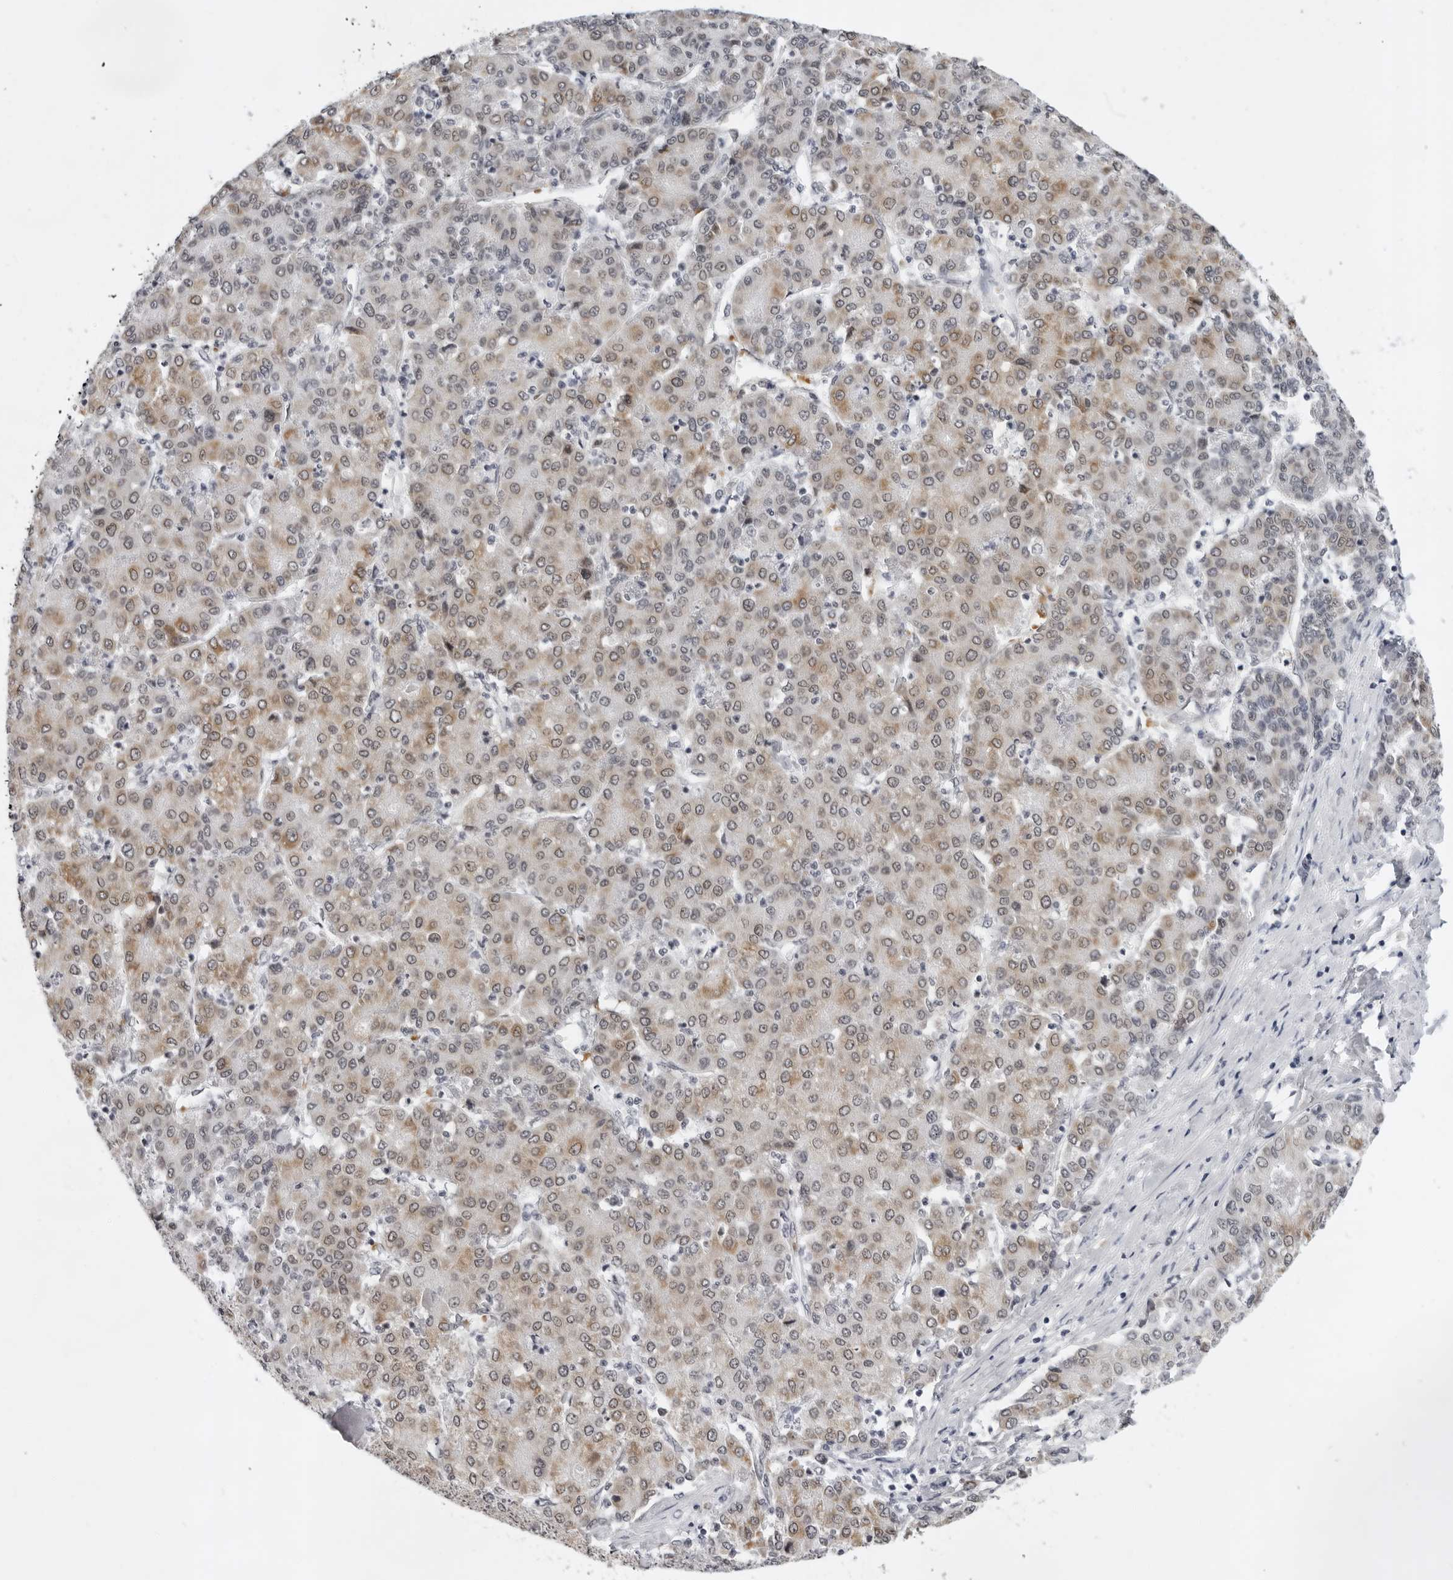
{"staining": {"intensity": "moderate", "quantity": ">75%", "location": "cytoplasmic/membranous,nuclear"}, "tissue": "liver cancer", "cell_type": "Tumor cells", "image_type": "cancer", "snomed": [{"axis": "morphology", "description": "Carcinoma, Hepatocellular, NOS"}, {"axis": "topography", "description": "Liver"}], "caption": "This photomicrograph reveals immunohistochemistry staining of liver cancer (hepatocellular carcinoma), with medium moderate cytoplasmic/membranous and nuclear staining in about >75% of tumor cells.", "gene": "USP1", "patient": {"sex": "male", "age": 65}}